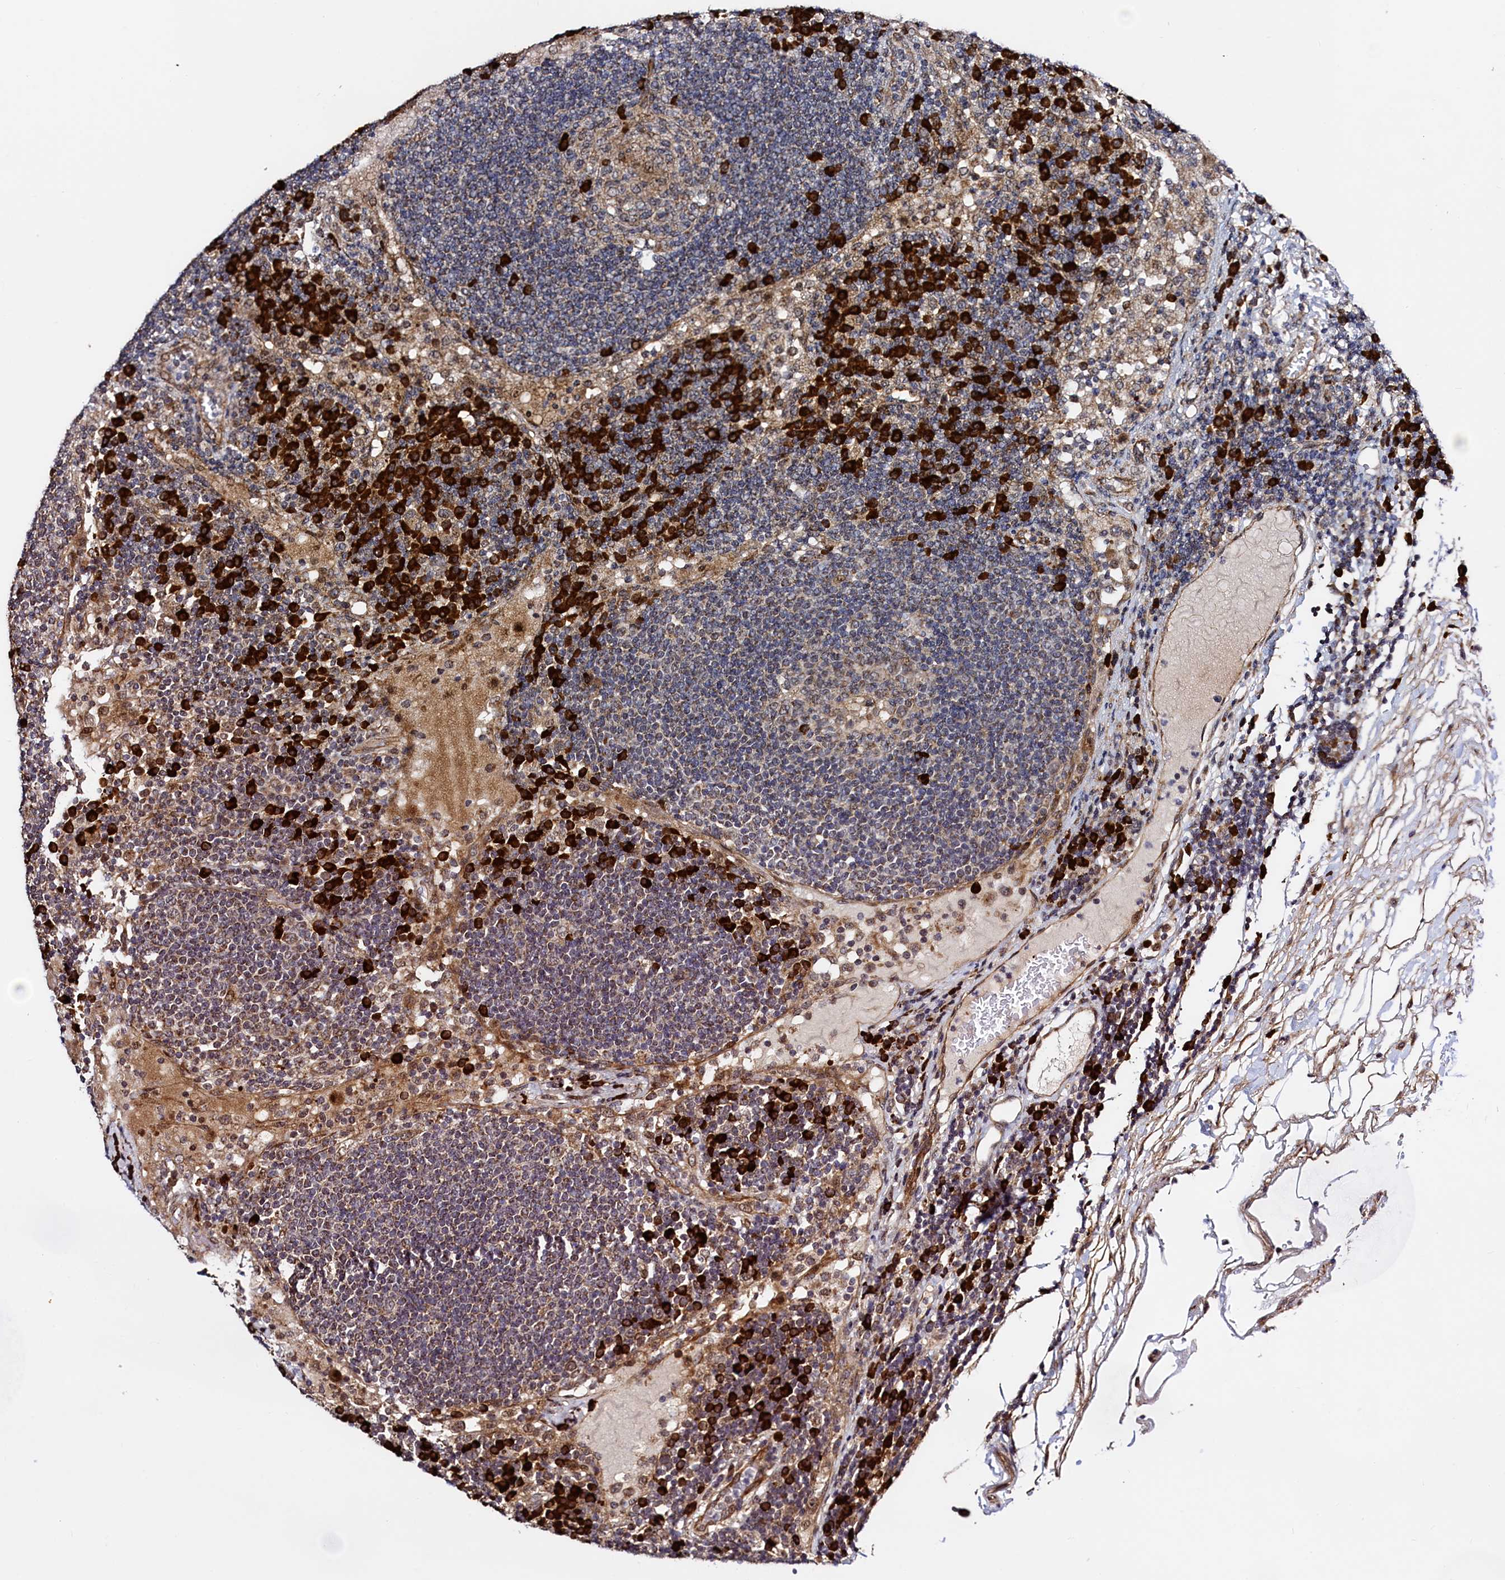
{"staining": {"intensity": "strong", "quantity": "<25%", "location": "cytoplasmic/membranous"}, "tissue": "lymph node", "cell_type": "Germinal center cells", "image_type": "normal", "snomed": [{"axis": "morphology", "description": "Normal tissue, NOS"}, {"axis": "topography", "description": "Lymph node"}], "caption": "Immunohistochemistry (IHC) of normal human lymph node demonstrates medium levels of strong cytoplasmic/membranous staining in approximately <25% of germinal center cells.", "gene": "RBFA", "patient": {"sex": "female", "age": 53}}